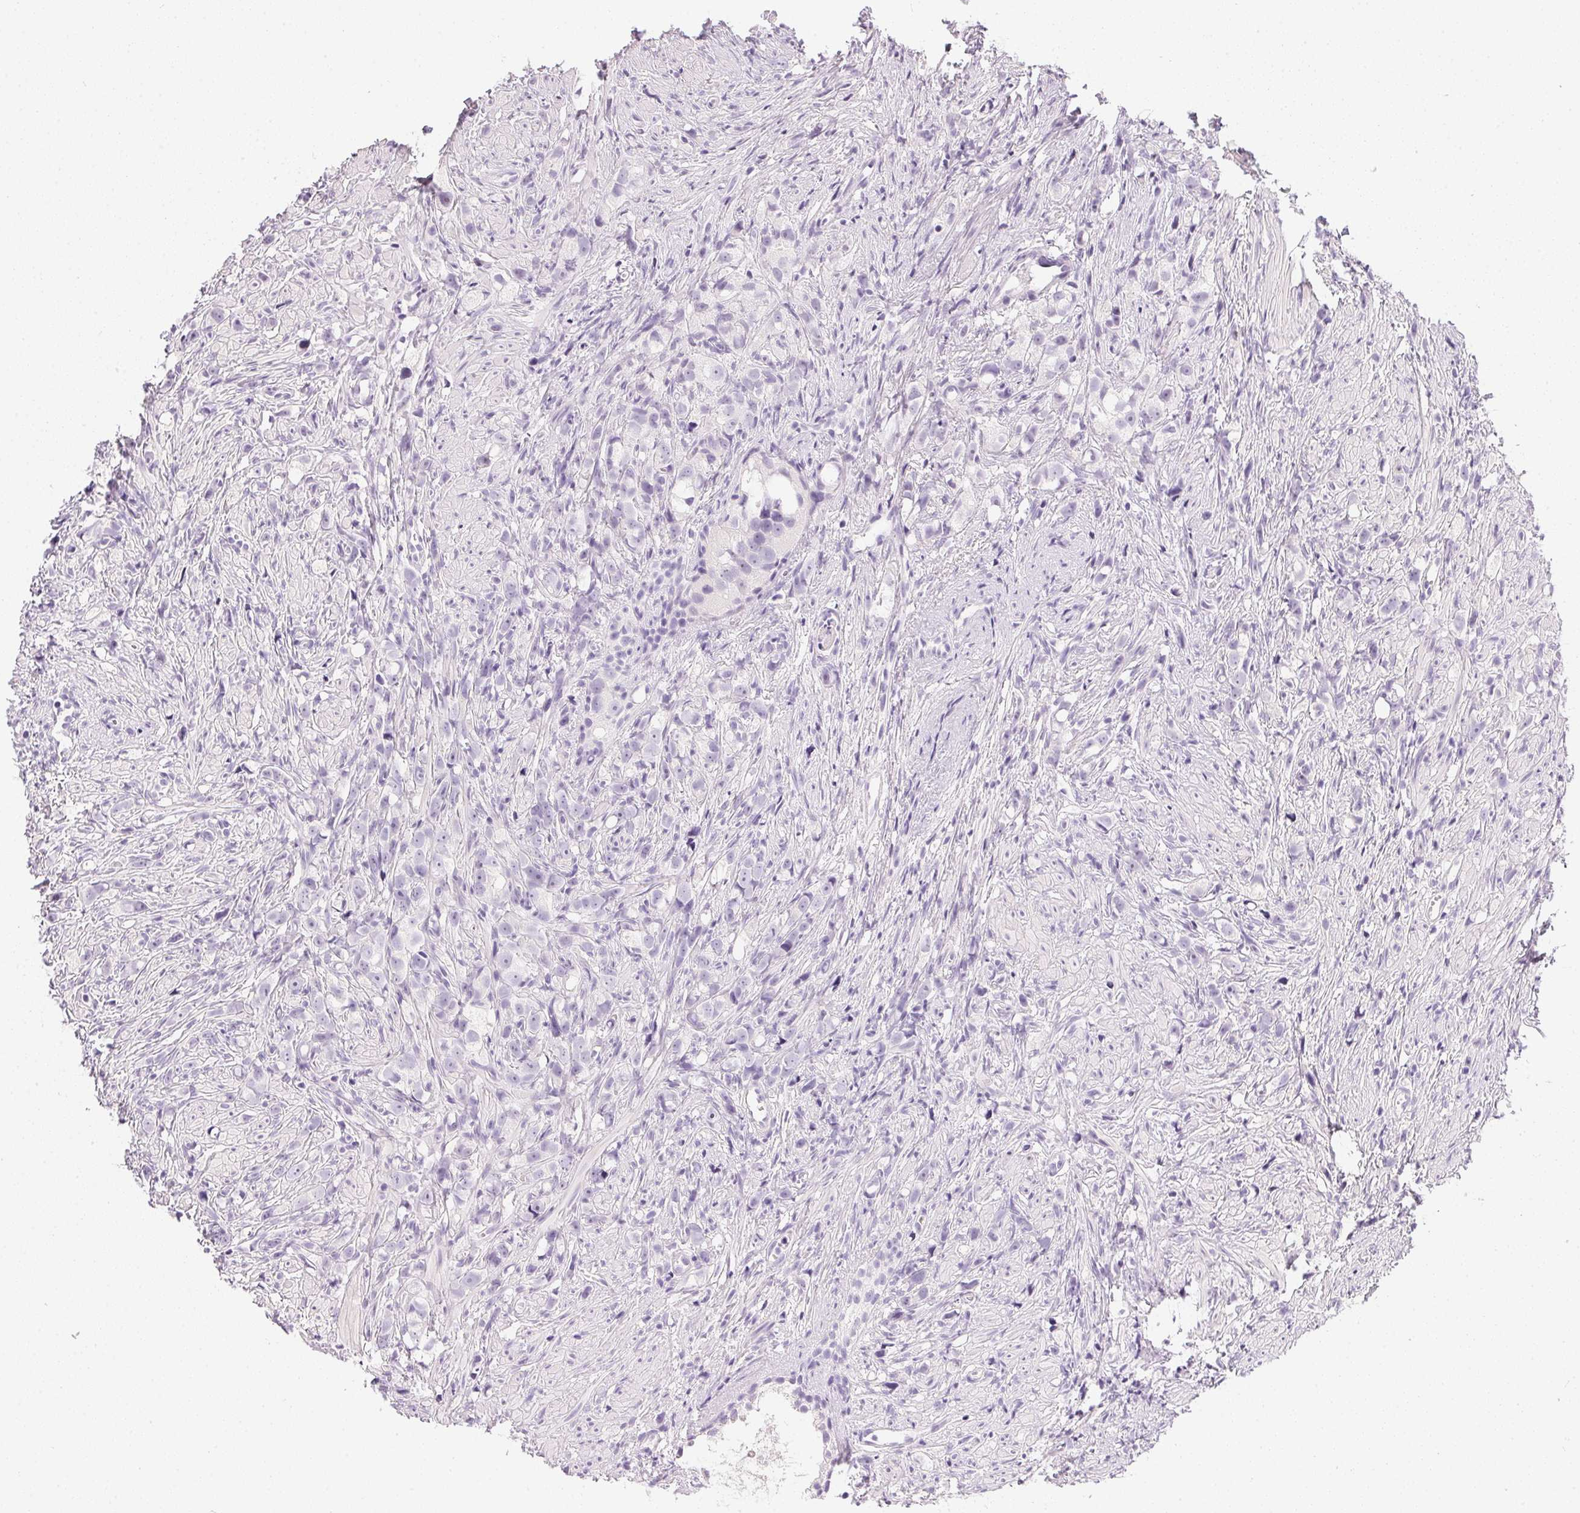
{"staining": {"intensity": "negative", "quantity": "none", "location": "none"}, "tissue": "prostate cancer", "cell_type": "Tumor cells", "image_type": "cancer", "snomed": [{"axis": "morphology", "description": "Adenocarcinoma, High grade"}, {"axis": "topography", "description": "Prostate"}], "caption": "This is an immunohistochemistry micrograph of human prostate adenocarcinoma (high-grade). There is no expression in tumor cells.", "gene": "PPY", "patient": {"sex": "male", "age": 75}}